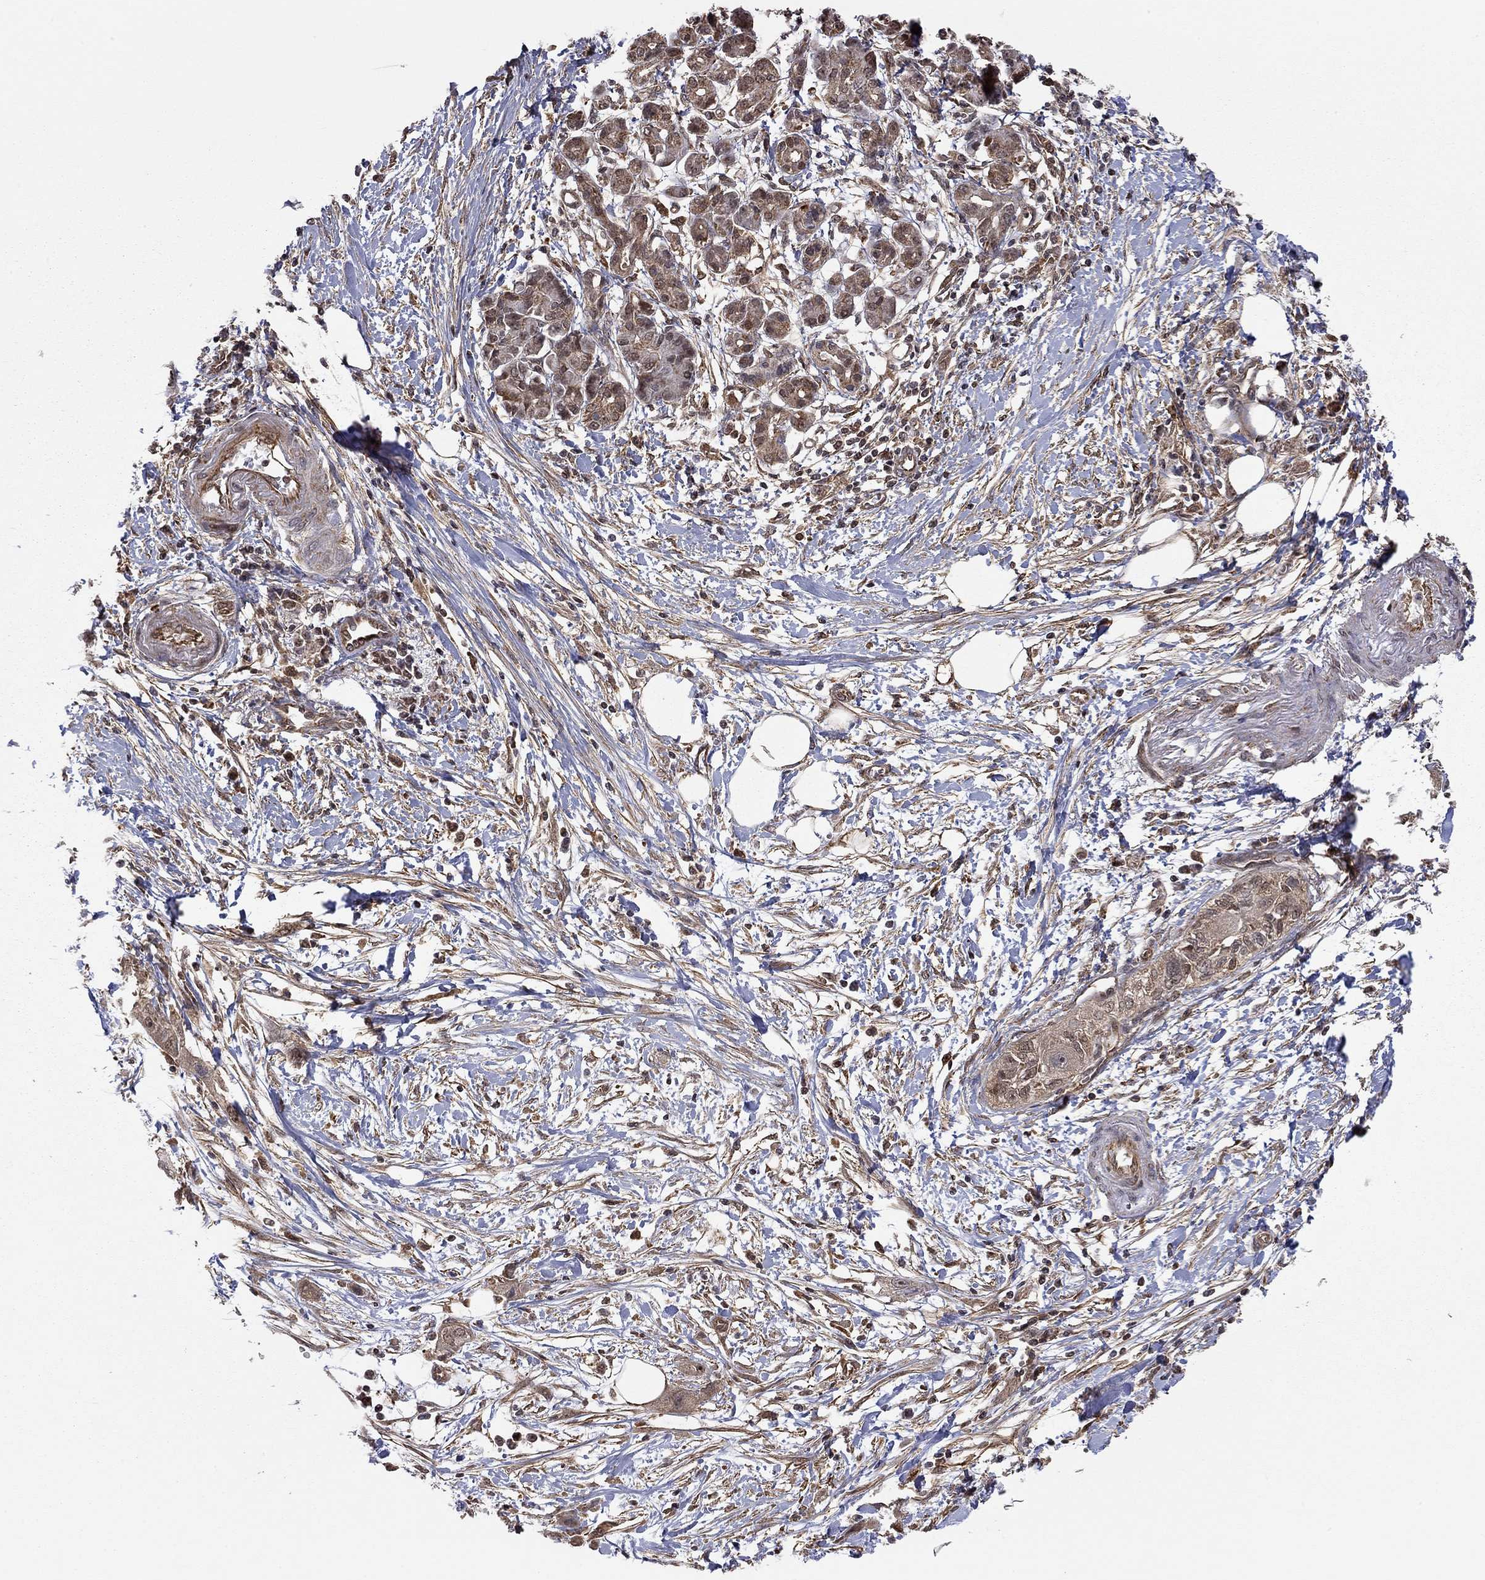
{"staining": {"intensity": "weak", "quantity": "<25%", "location": "cytoplasmic/membranous,nuclear"}, "tissue": "pancreatic cancer", "cell_type": "Tumor cells", "image_type": "cancer", "snomed": [{"axis": "morphology", "description": "Adenocarcinoma, NOS"}, {"axis": "topography", "description": "Pancreas"}], "caption": "Tumor cells show no significant protein expression in pancreatic adenocarcinoma.", "gene": "TDP1", "patient": {"sex": "male", "age": 72}}